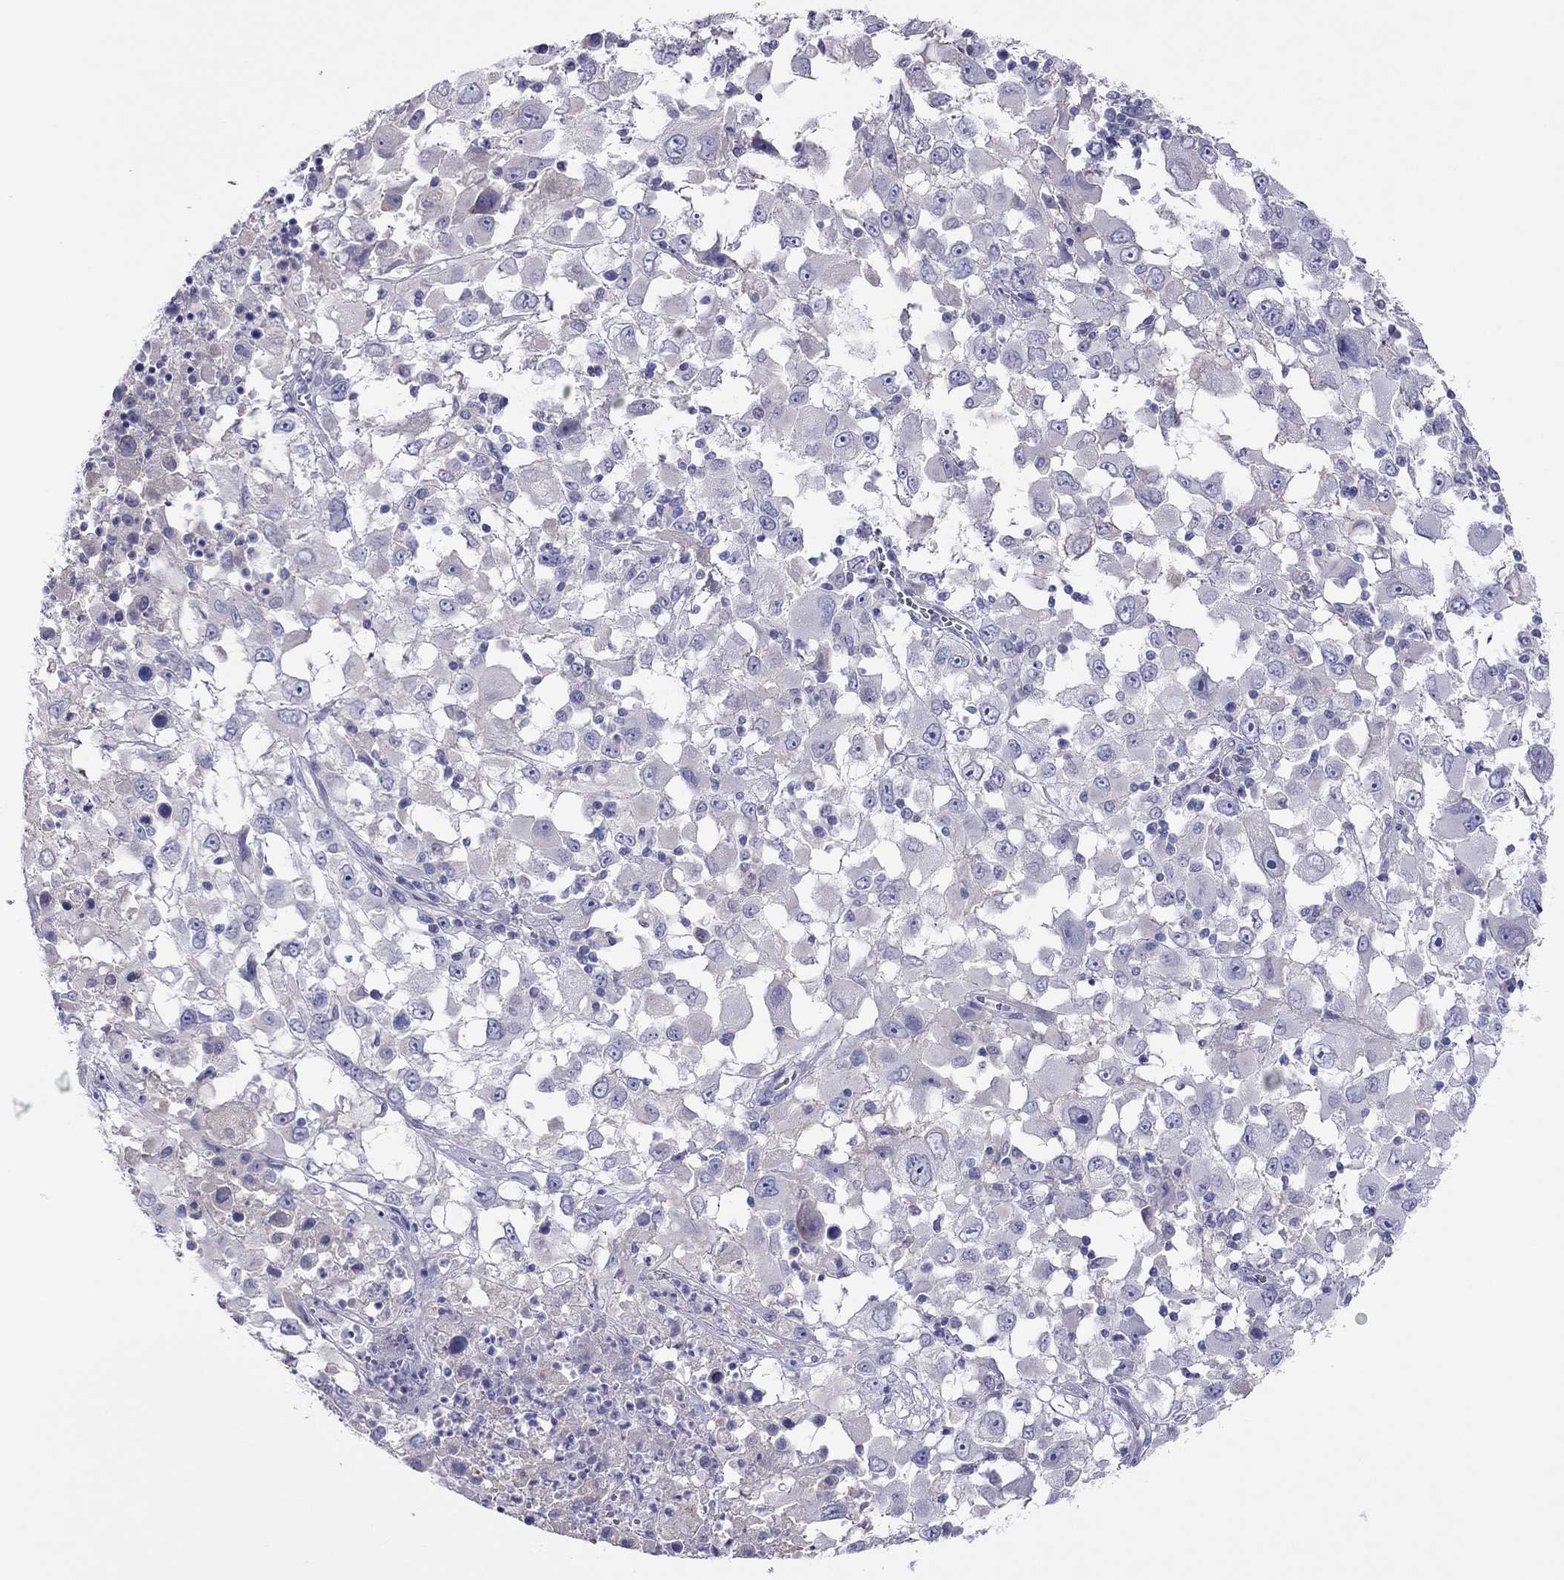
{"staining": {"intensity": "negative", "quantity": "none", "location": "none"}, "tissue": "melanoma", "cell_type": "Tumor cells", "image_type": "cancer", "snomed": [{"axis": "morphology", "description": "Malignant melanoma, Metastatic site"}, {"axis": "topography", "description": "Soft tissue"}], "caption": "Protein analysis of melanoma exhibits no significant expression in tumor cells.", "gene": "CAPNS2", "patient": {"sex": "male", "age": 50}}